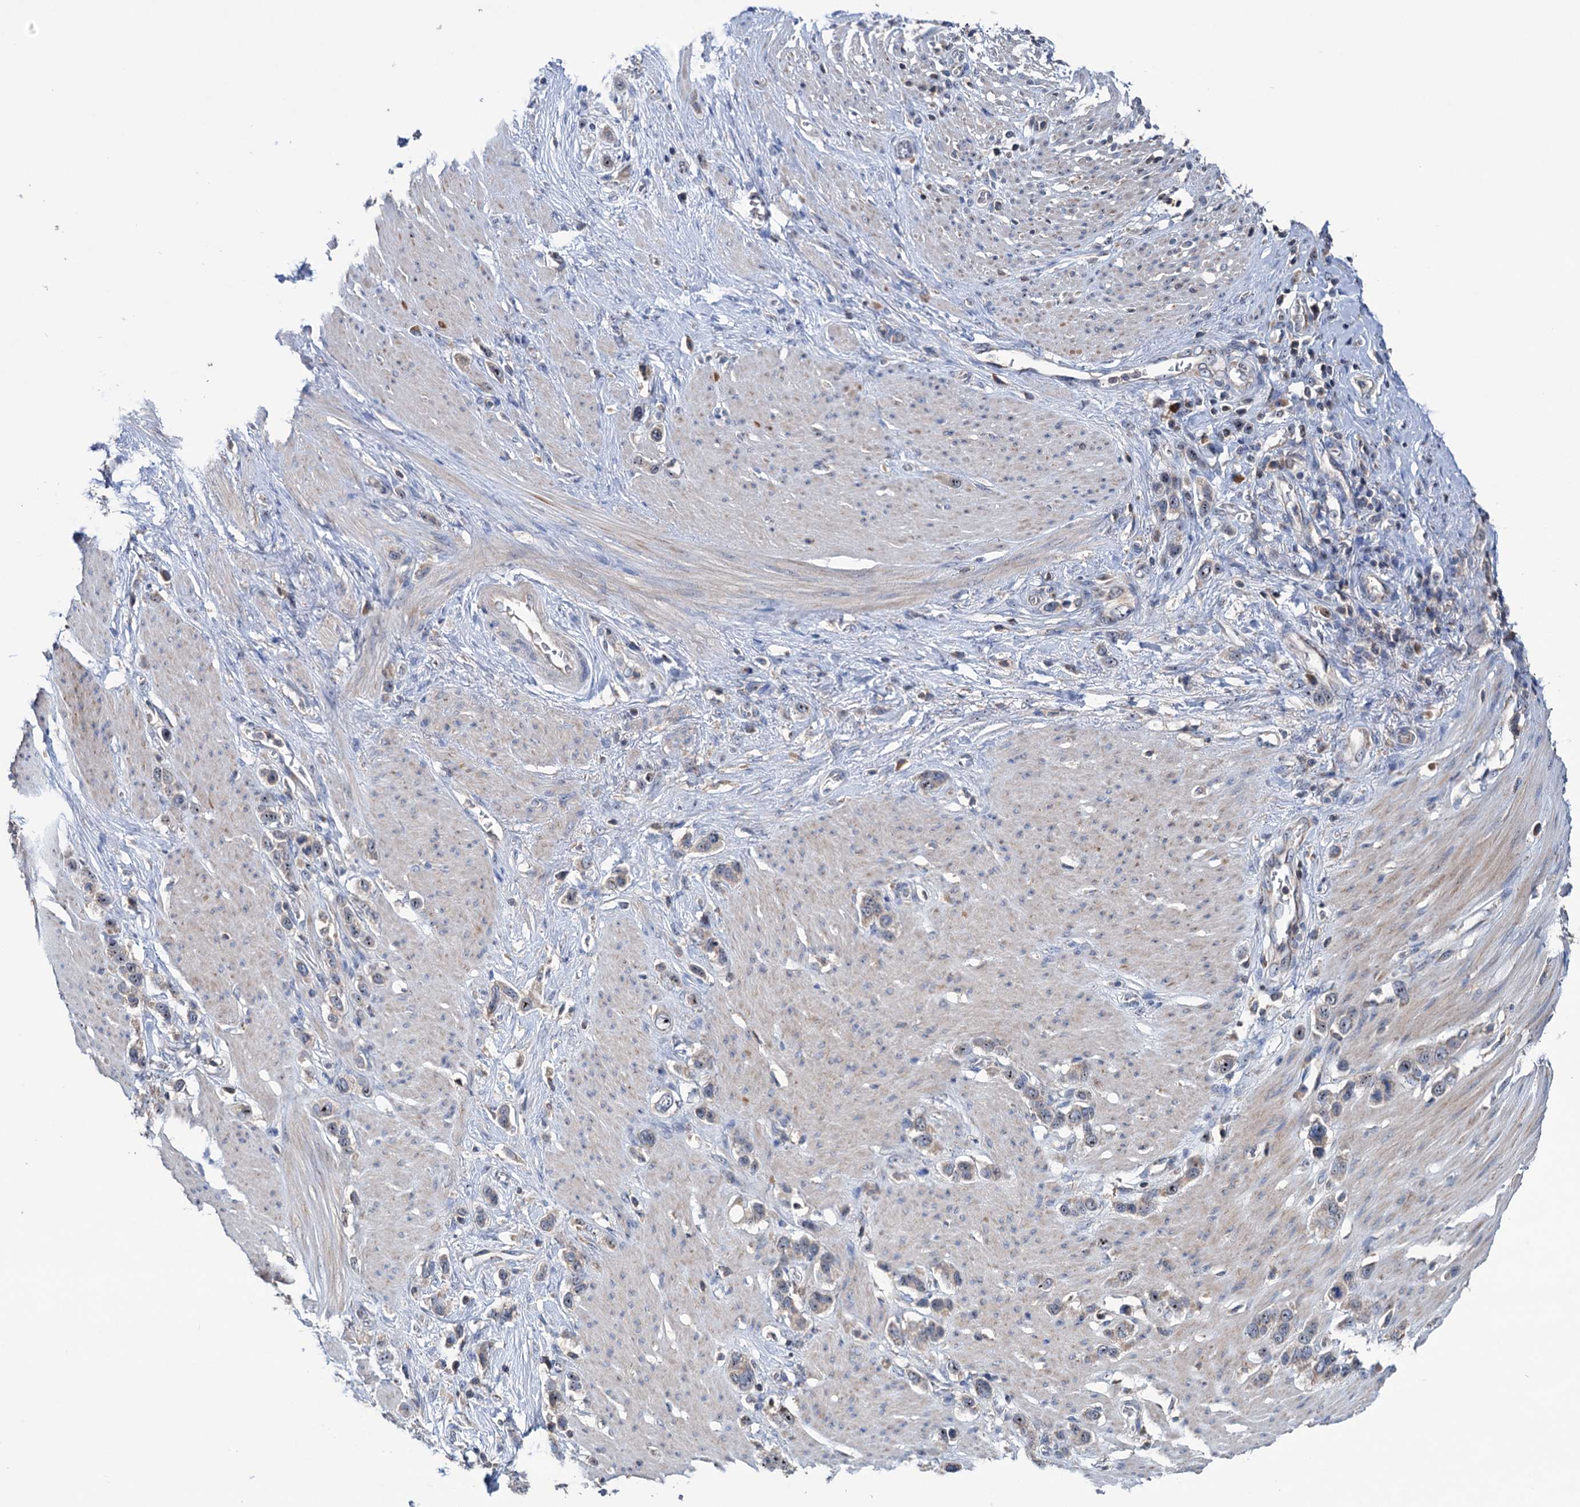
{"staining": {"intensity": "moderate", "quantity": "25%-75%", "location": "cytoplasmic/membranous,nuclear"}, "tissue": "stomach cancer", "cell_type": "Tumor cells", "image_type": "cancer", "snomed": [{"axis": "morphology", "description": "Adenocarcinoma, NOS"}, {"axis": "morphology", "description": "Adenocarcinoma, High grade"}, {"axis": "topography", "description": "Stomach, upper"}, {"axis": "topography", "description": "Stomach, lower"}], "caption": "Tumor cells display medium levels of moderate cytoplasmic/membranous and nuclear expression in about 25%-75% of cells in stomach cancer (adenocarcinoma (high-grade)).", "gene": "HTR3B", "patient": {"sex": "female", "age": 65}}